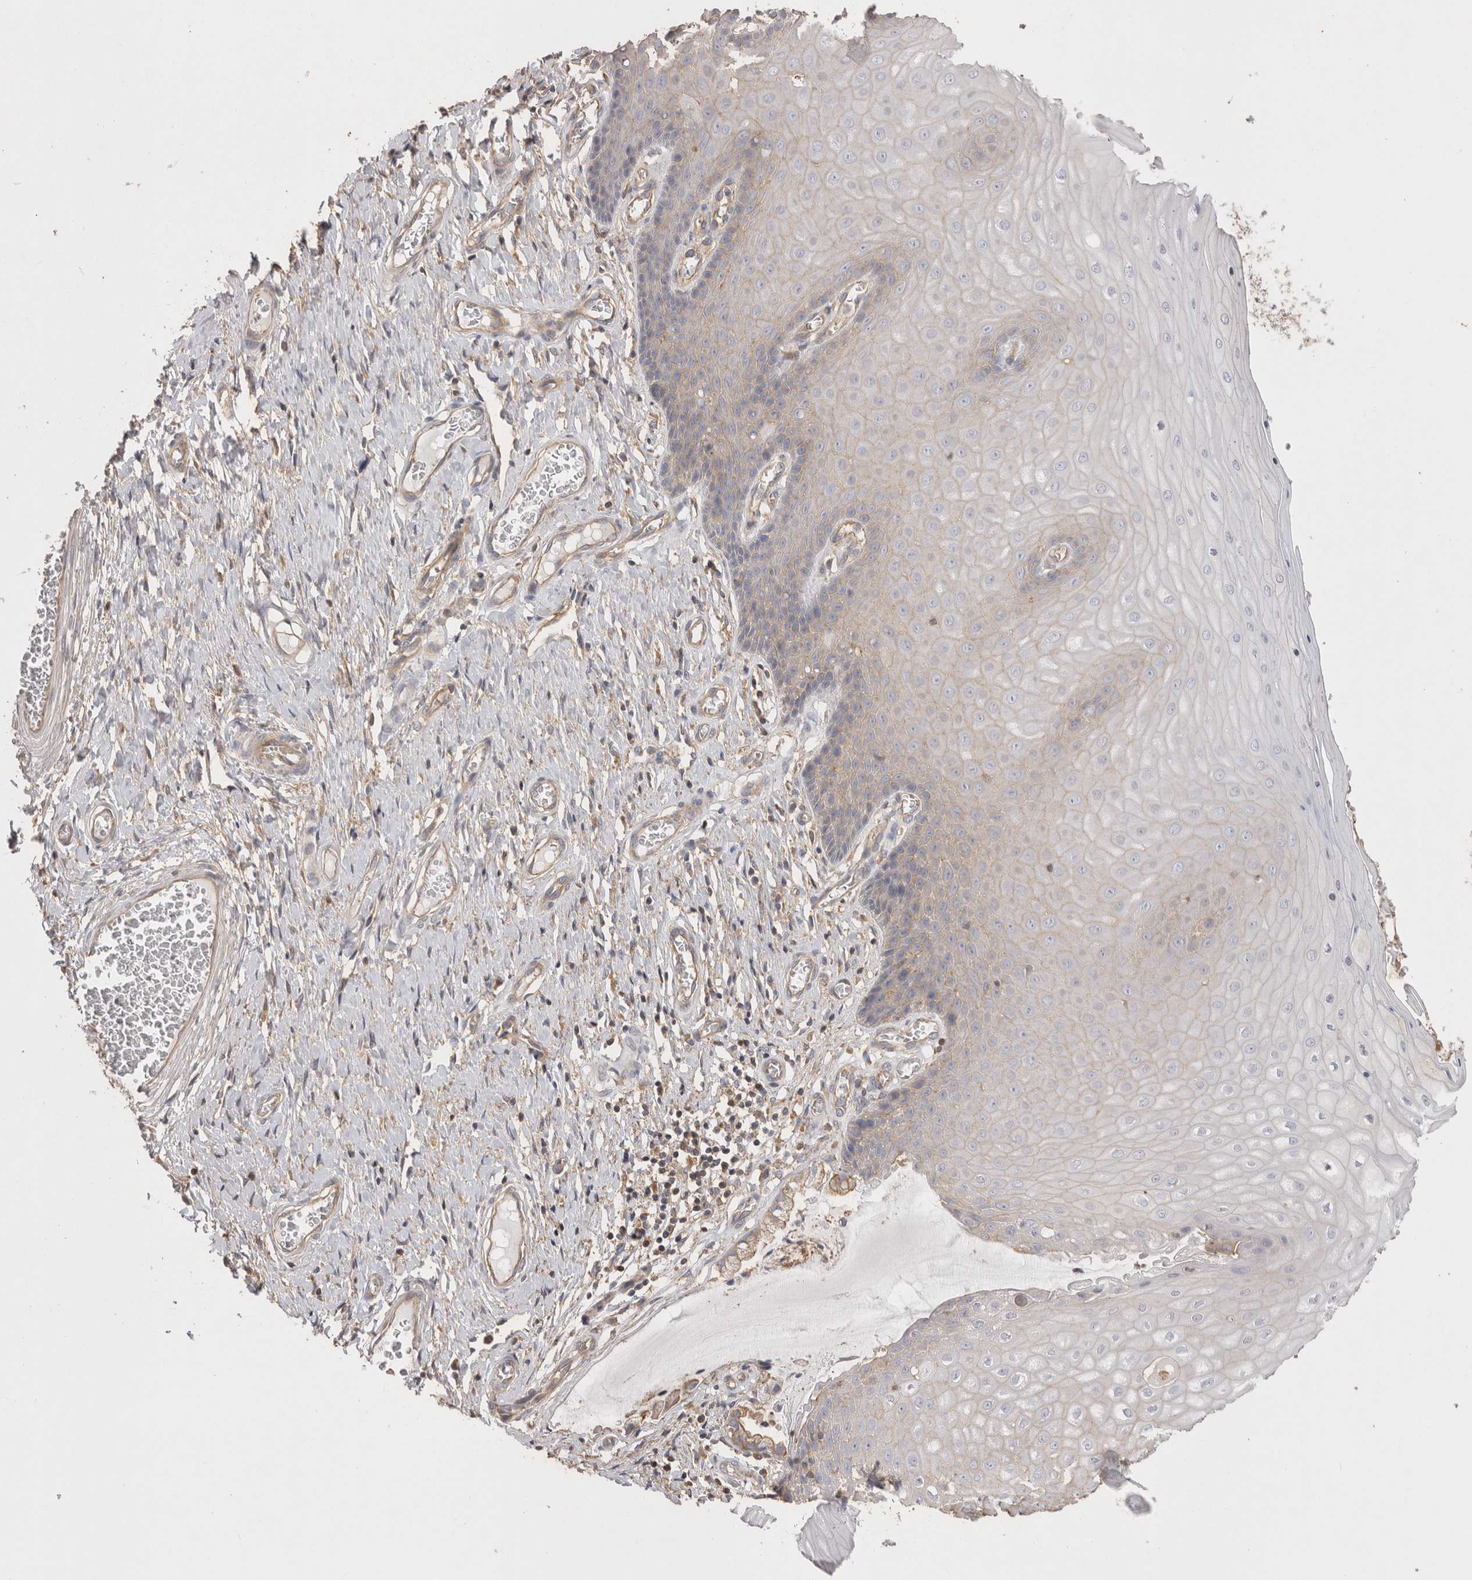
{"staining": {"intensity": "moderate", "quantity": "<25%", "location": "cytoplasmic/membranous"}, "tissue": "cervix", "cell_type": "Glandular cells", "image_type": "normal", "snomed": [{"axis": "morphology", "description": "Normal tissue, NOS"}, {"axis": "topography", "description": "Cervix"}], "caption": "DAB immunohistochemical staining of benign cervix shows moderate cytoplasmic/membranous protein positivity in about <25% of glandular cells. (DAB (3,3'-diaminobenzidine) = brown stain, brightfield microscopy at high magnification).", "gene": "CHMP6", "patient": {"sex": "female", "age": 55}}